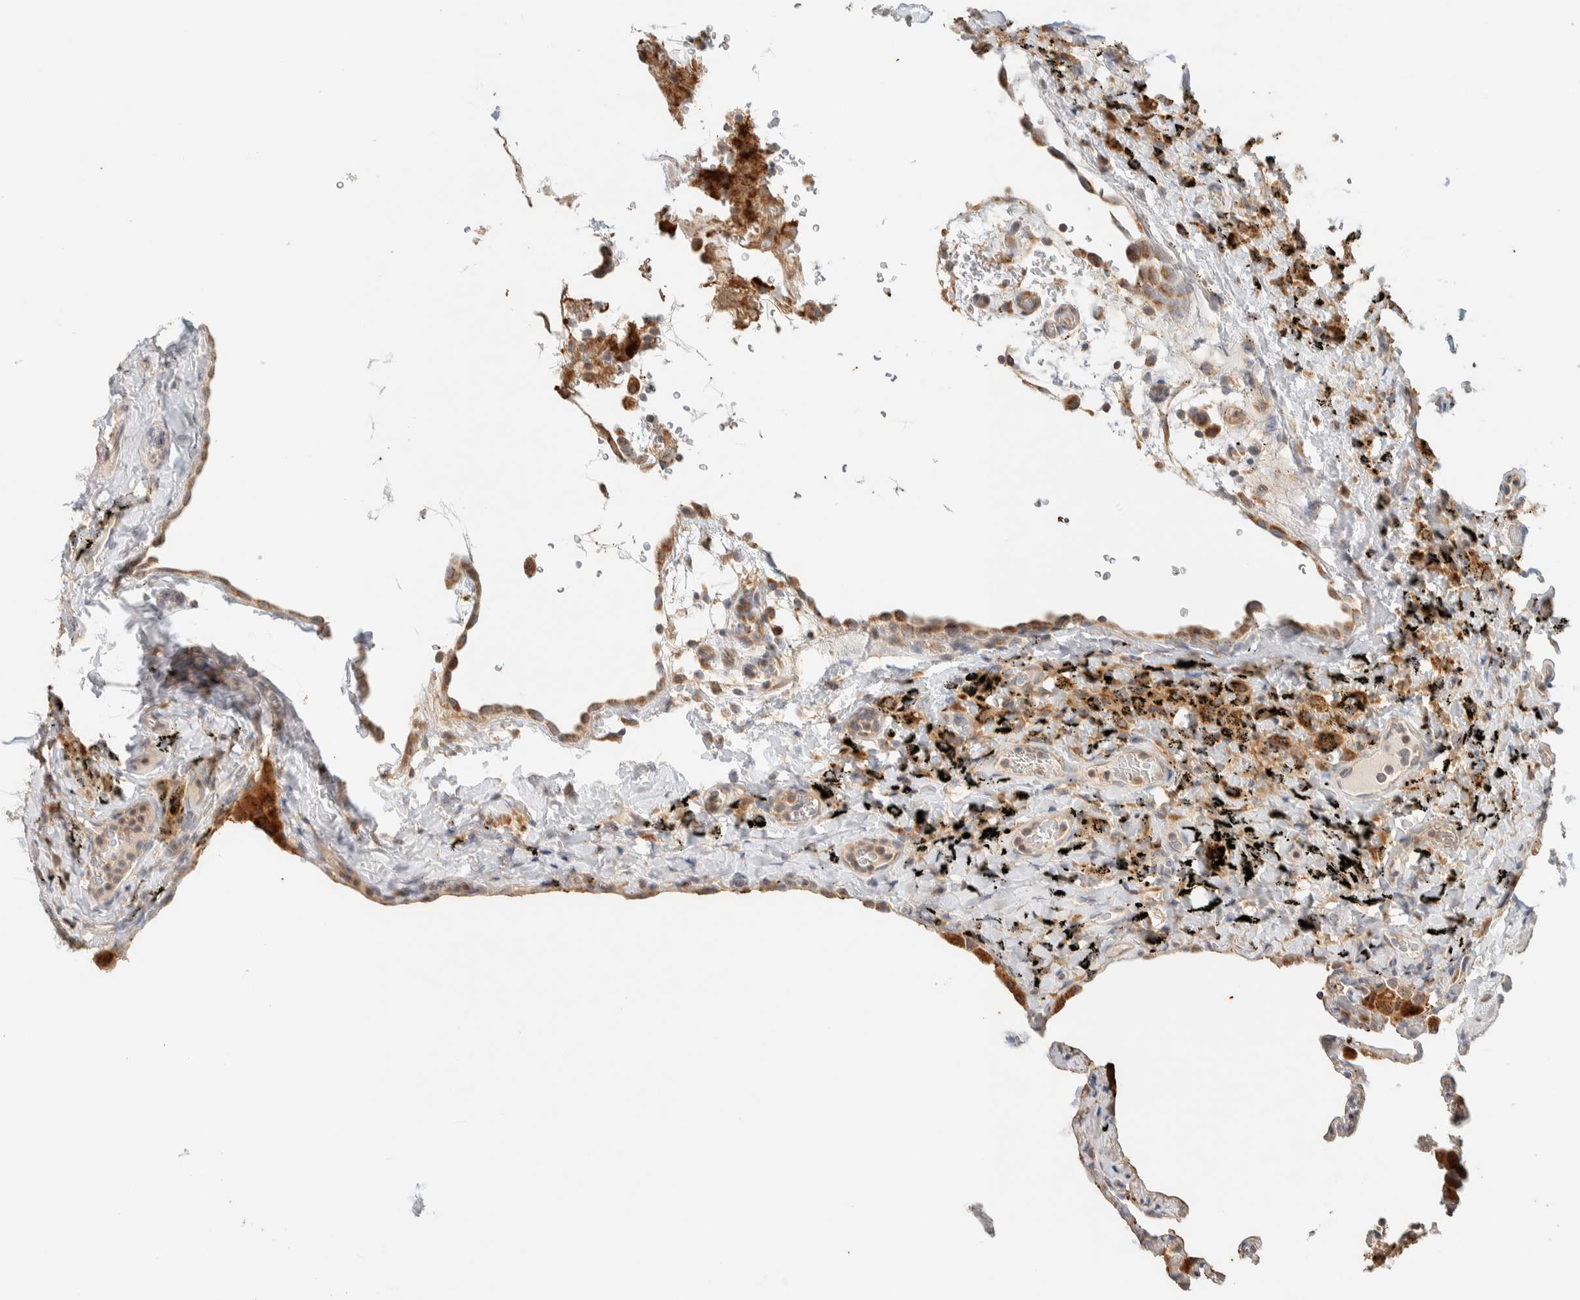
{"staining": {"intensity": "moderate", "quantity": "25%-75%", "location": "cytoplasmic/membranous"}, "tissue": "lung", "cell_type": "Alveolar cells", "image_type": "normal", "snomed": [{"axis": "morphology", "description": "Normal tissue, NOS"}, {"axis": "topography", "description": "Lung"}], "caption": "This micrograph exhibits IHC staining of benign lung, with medium moderate cytoplasmic/membranous staining in about 25%-75% of alveolar cells.", "gene": "PDE7B", "patient": {"sex": "male", "age": 59}}